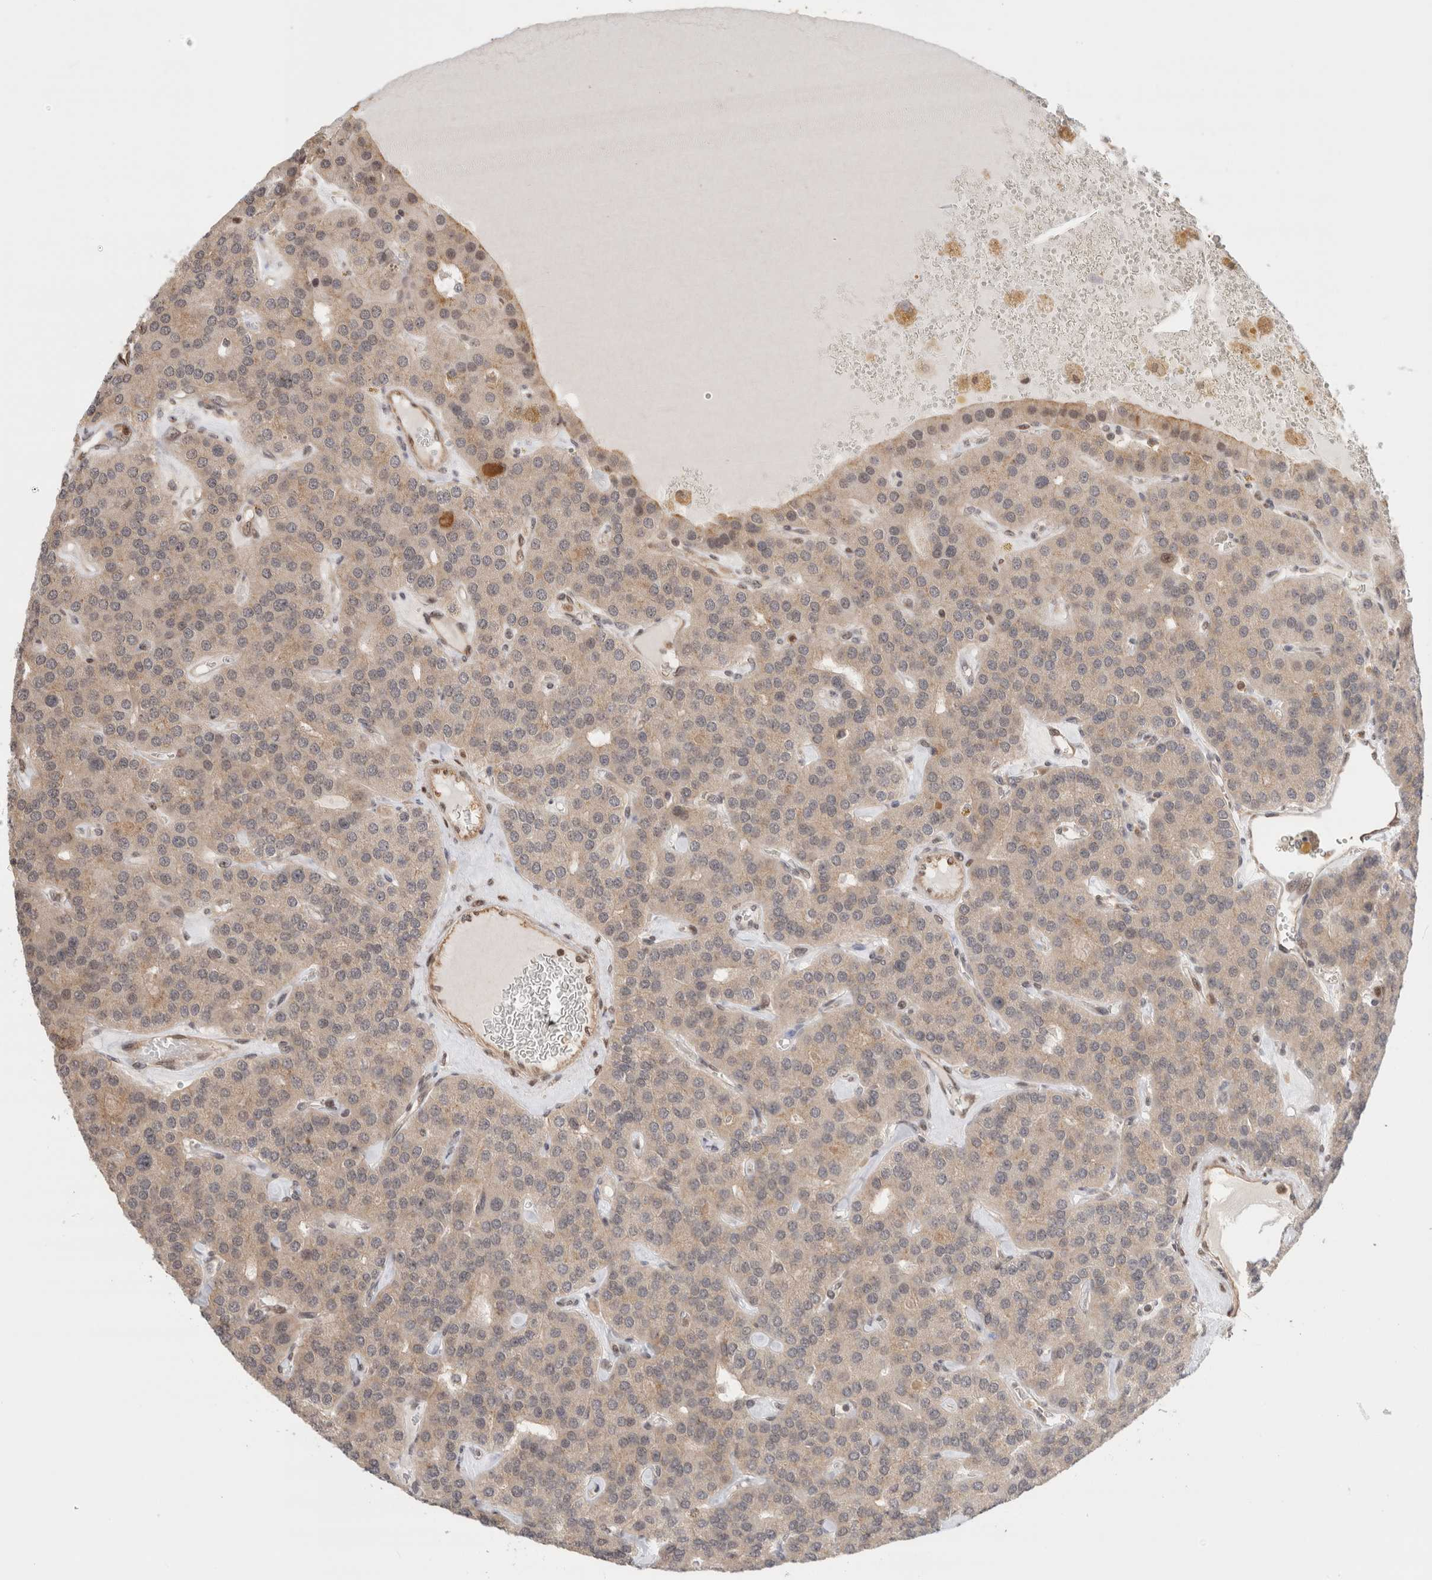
{"staining": {"intensity": "moderate", "quantity": "25%-75%", "location": "cytoplasmic/membranous,nuclear"}, "tissue": "parathyroid gland", "cell_type": "Glandular cells", "image_type": "normal", "snomed": [{"axis": "morphology", "description": "Normal tissue, NOS"}, {"axis": "morphology", "description": "Adenoma, NOS"}, {"axis": "topography", "description": "Parathyroid gland"}], "caption": "The immunohistochemical stain highlights moderate cytoplasmic/membranous,nuclear staining in glandular cells of unremarkable parathyroid gland.", "gene": "OTUD6B", "patient": {"sex": "female", "age": 86}}